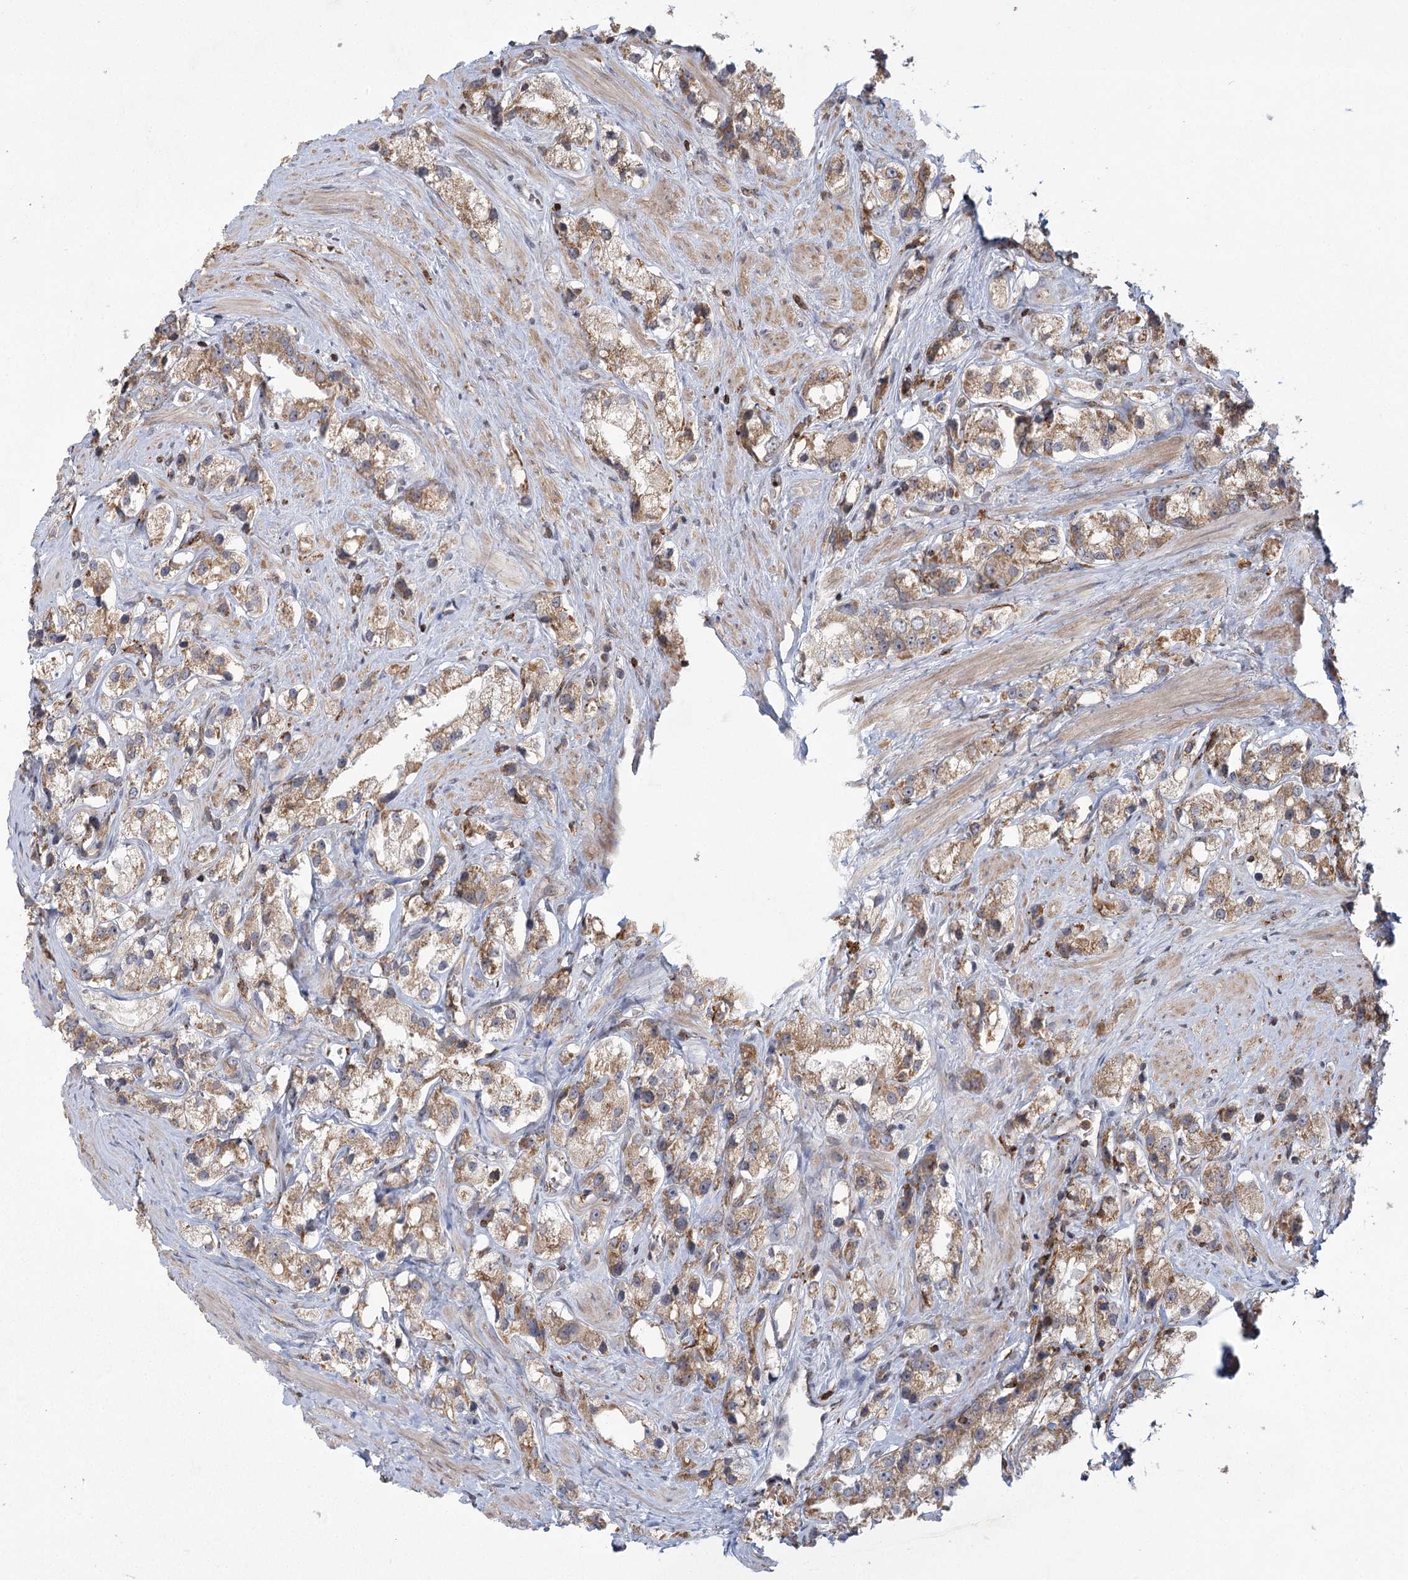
{"staining": {"intensity": "weak", "quantity": "25%-75%", "location": "cytoplasmic/membranous"}, "tissue": "prostate cancer", "cell_type": "Tumor cells", "image_type": "cancer", "snomed": [{"axis": "morphology", "description": "Adenocarcinoma, NOS"}, {"axis": "topography", "description": "Prostate"}], "caption": "An IHC micrograph of neoplastic tissue is shown. Protein staining in brown highlights weak cytoplasmic/membranous positivity in prostate cancer within tumor cells.", "gene": "MEPE", "patient": {"sex": "male", "age": 79}}